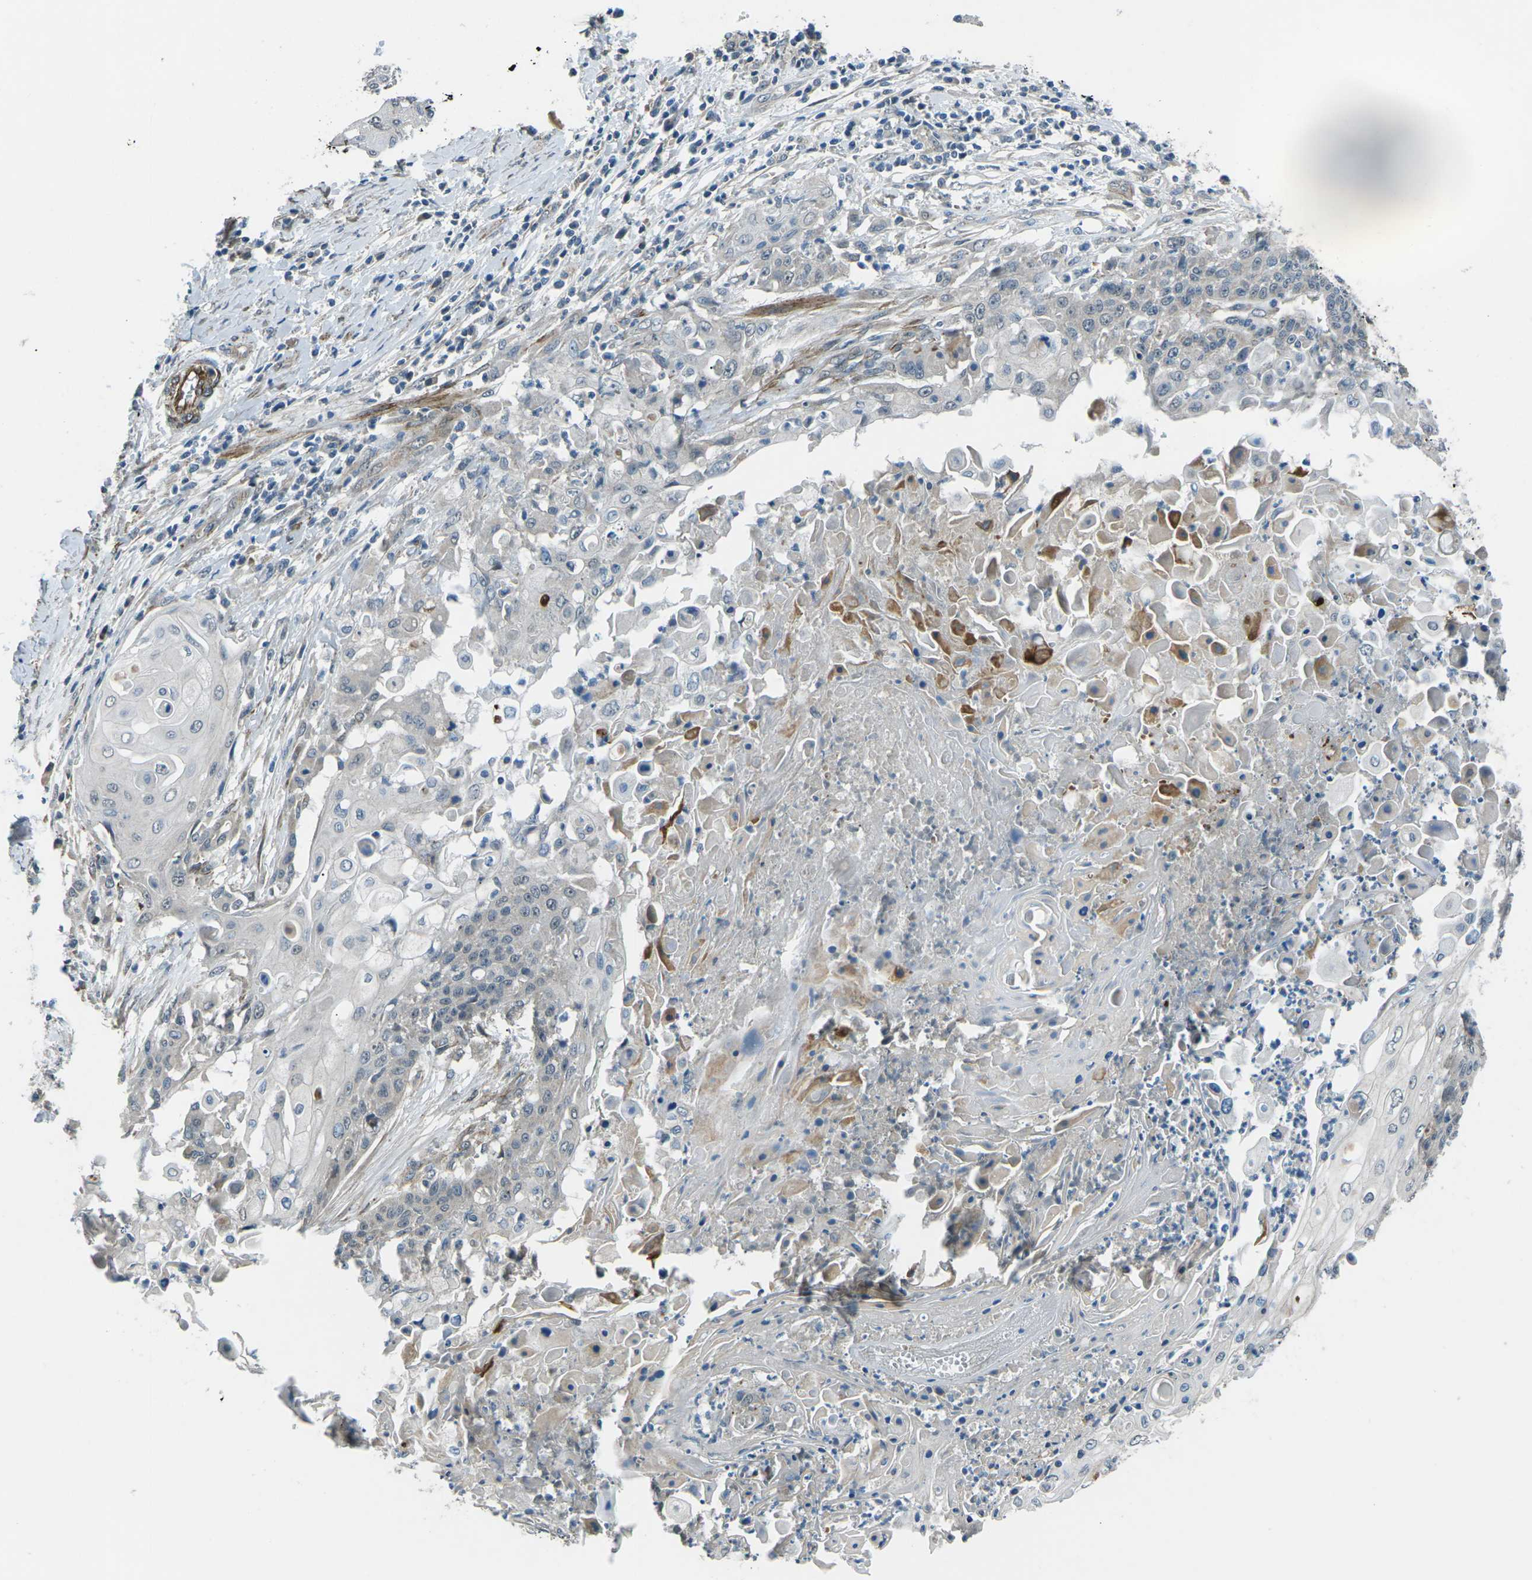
{"staining": {"intensity": "negative", "quantity": "none", "location": "none"}, "tissue": "cervical cancer", "cell_type": "Tumor cells", "image_type": "cancer", "snomed": [{"axis": "morphology", "description": "Squamous cell carcinoma, NOS"}, {"axis": "topography", "description": "Cervix"}], "caption": "This is an immunohistochemistry image of human cervical cancer (squamous cell carcinoma). There is no staining in tumor cells.", "gene": "AFAP1", "patient": {"sex": "female", "age": 39}}